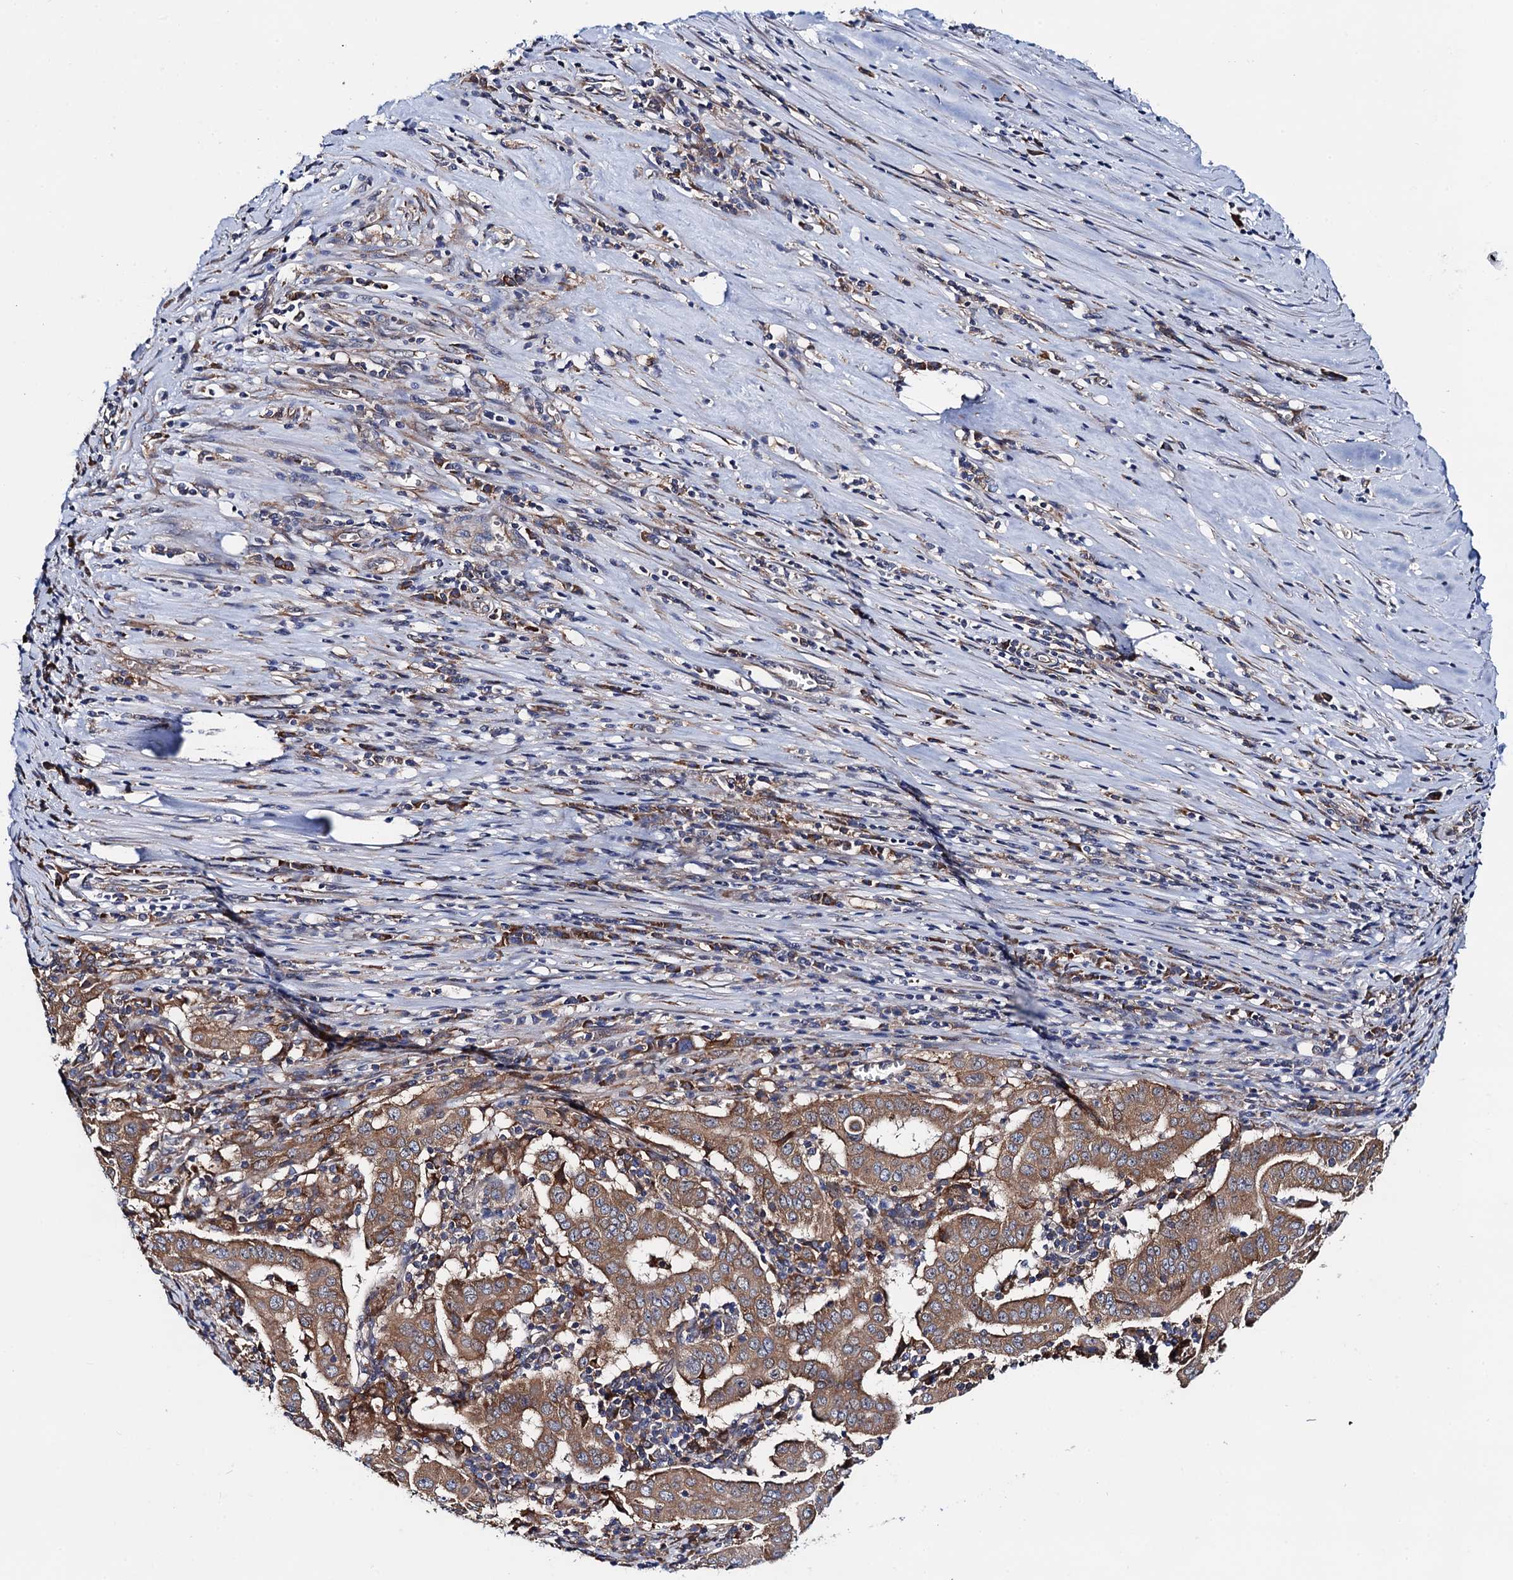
{"staining": {"intensity": "moderate", "quantity": ">75%", "location": "cytoplasmic/membranous"}, "tissue": "pancreatic cancer", "cell_type": "Tumor cells", "image_type": "cancer", "snomed": [{"axis": "morphology", "description": "Adenocarcinoma, NOS"}, {"axis": "topography", "description": "Pancreas"}], "caption": "Protein expression analysis of human pancreatic cancer (adenocarcinoma) reveals moderate cytoplasmic/membranous positivity in approximately >75% of tumor cells. The protein is shown in brown color, while the nuclei are stained blue.", "gene": "PGLS", "patient": {"sex": "male", "age": 63}}